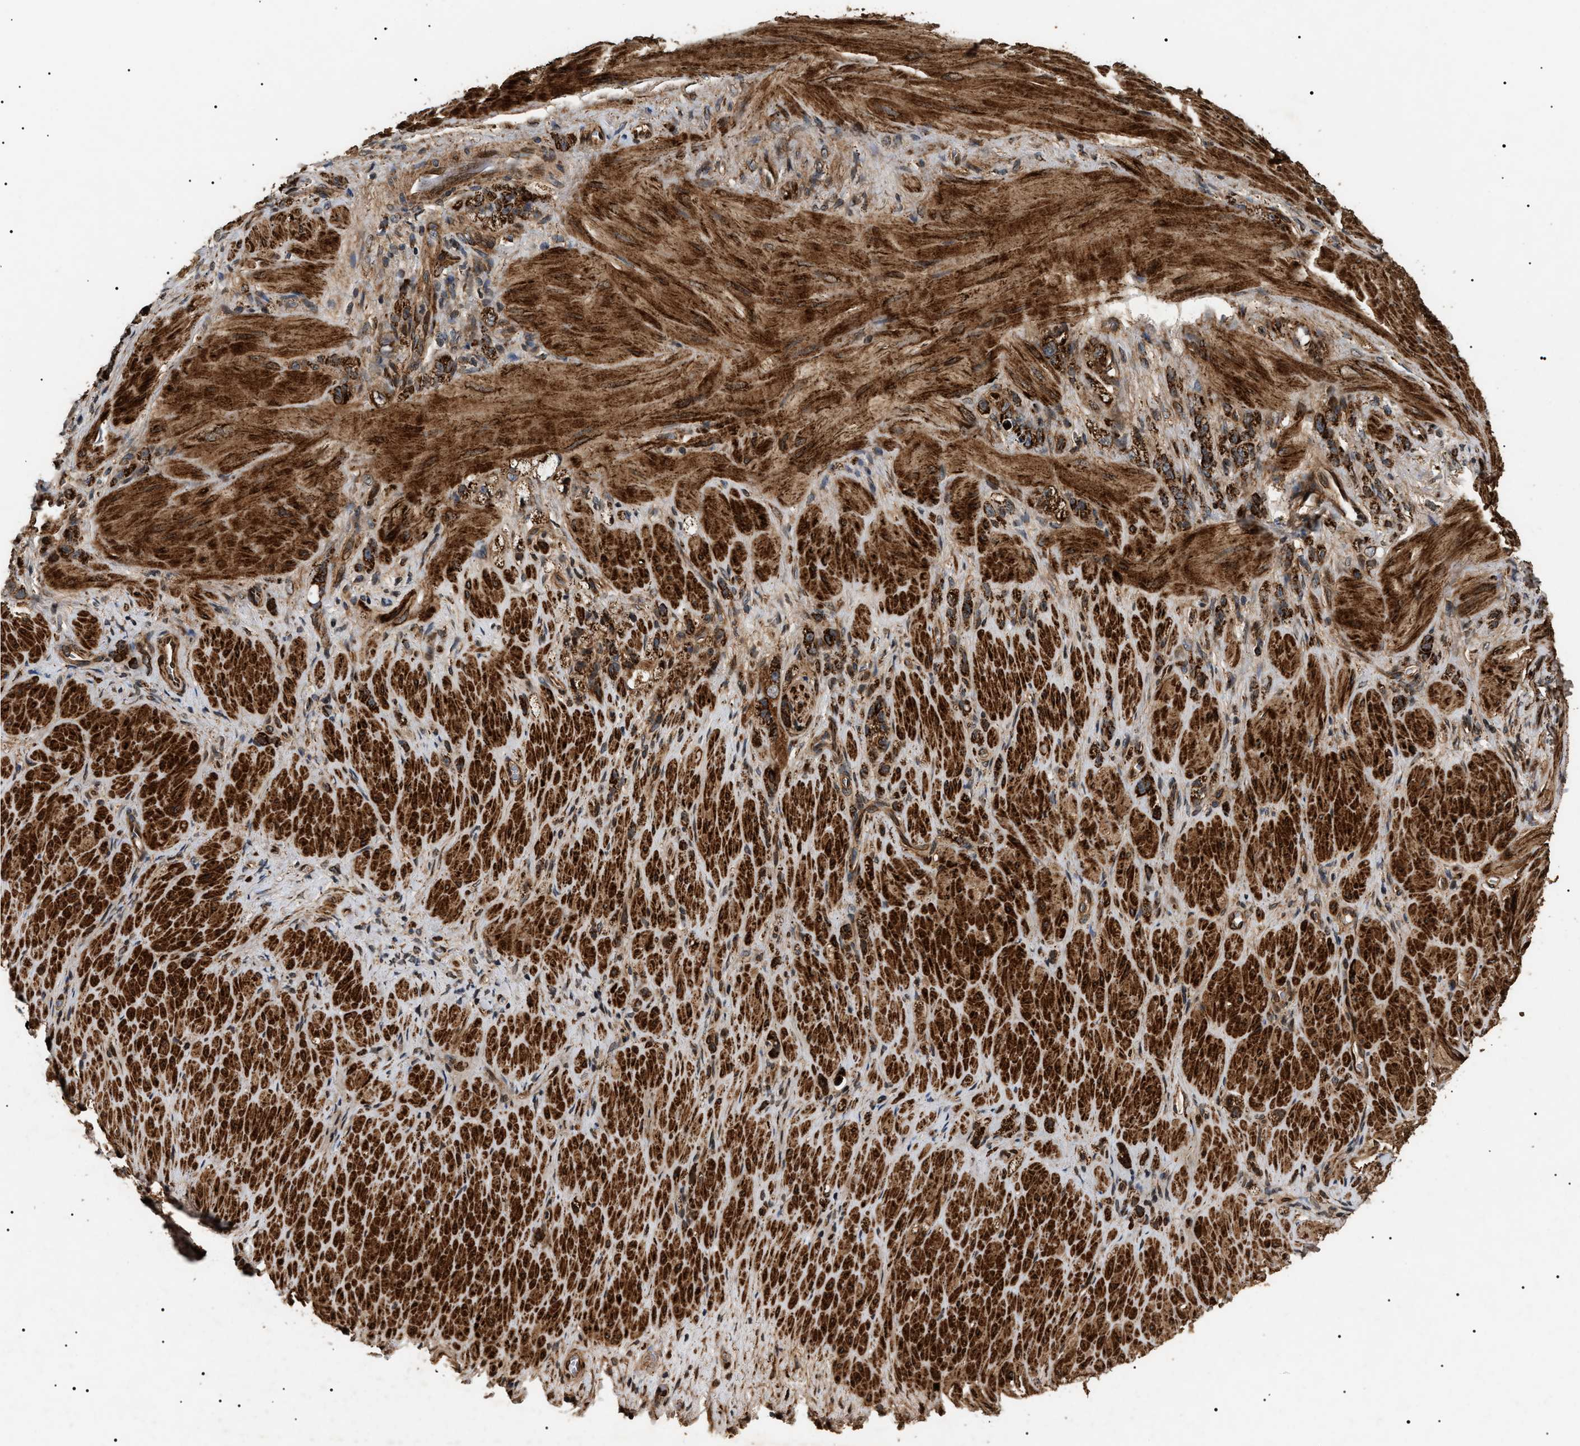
{"staining": {"intensity": "strong", "quantity": ">75%", "location": "cytoplasmic/membranous"}, "tissue": "stomach cancer", "cell_type": "Tumor cells", "image_type": "cancer", "snomed": [{"axis": "morphology", "description": "Normal tissue, NOS"}, {"axis": "morphology", "description": "Adenocarcinoma, NOS"}, {"axis": "topography", "description": "Stomach"}], "caption": "Human adenocarcinoma (stomach) stained with a brown dye demonstrates strong cytoplasmic/membranous positive staining in about >75% of tumor cells.", "gene": "ZBTB26", "patient": {"sex": "male", "age": 82}}